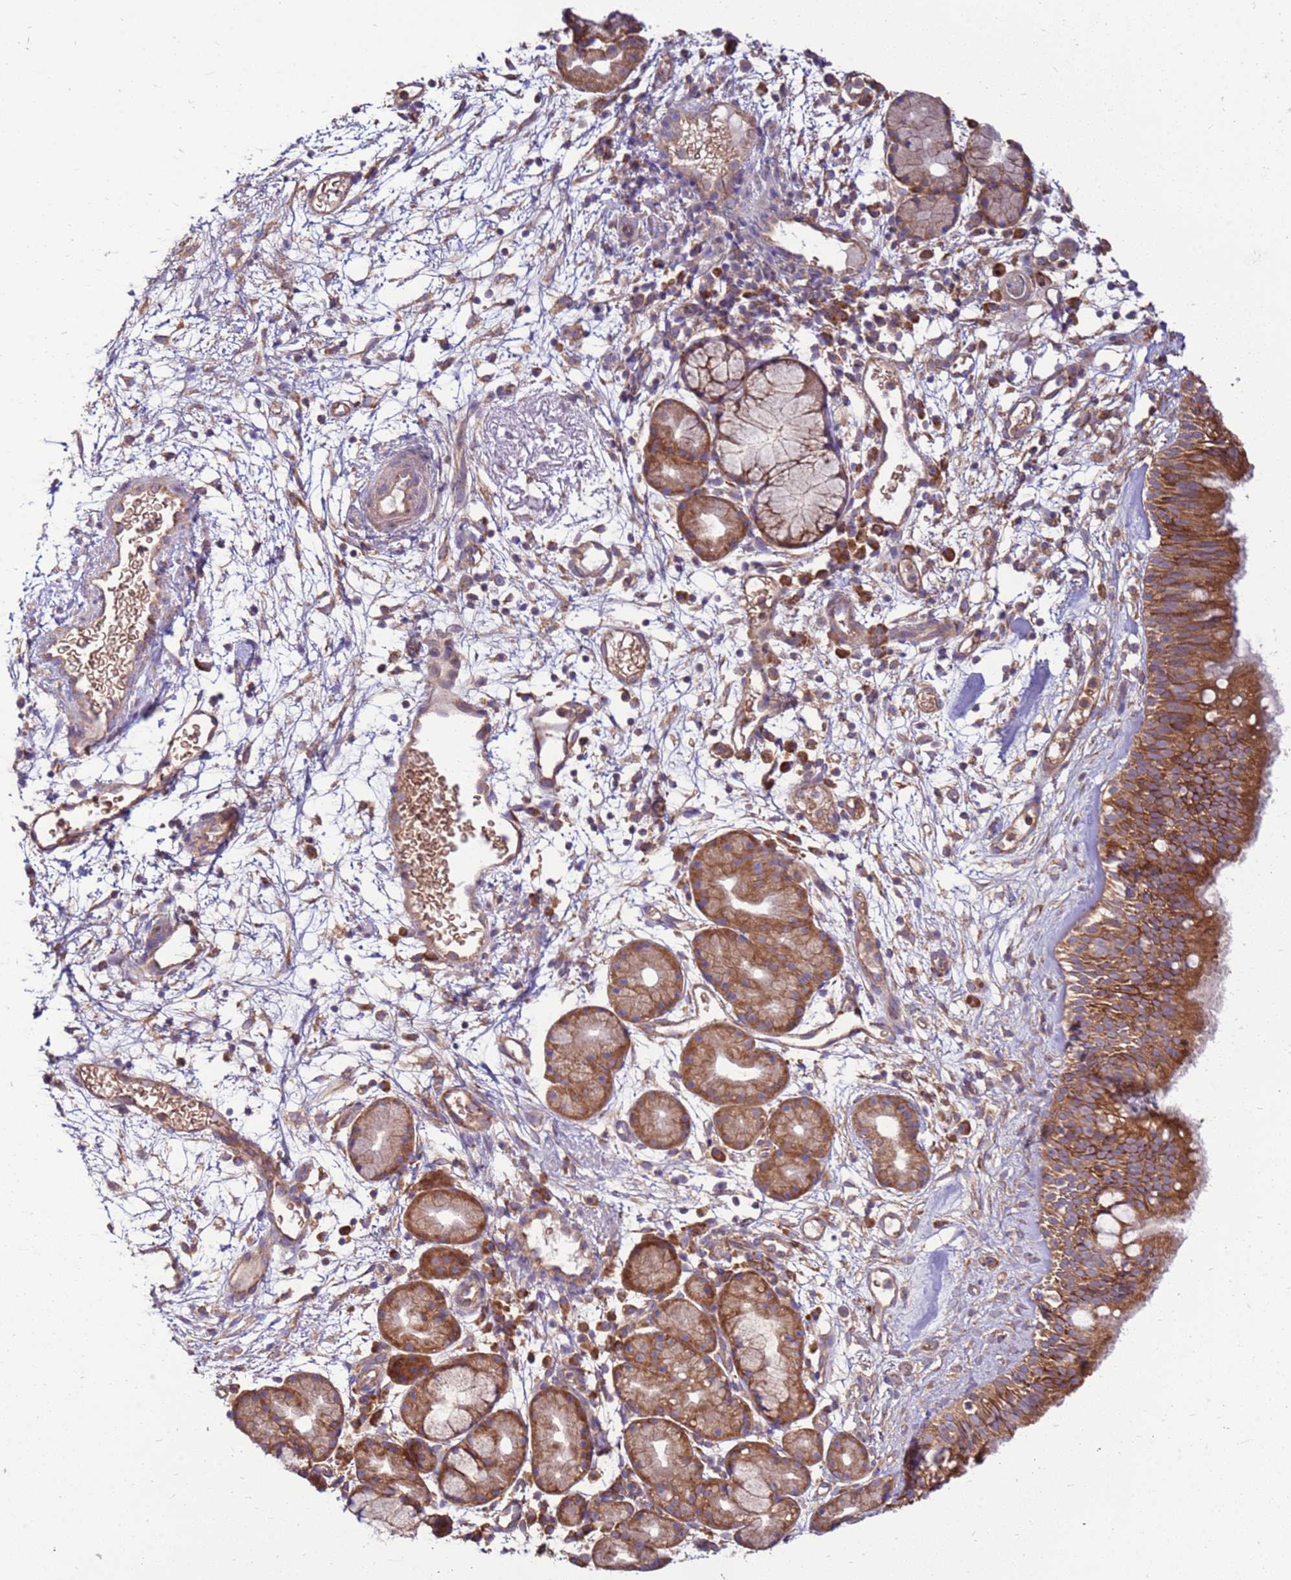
{"staining": {"intensity": "moderate", "quantity": ">75%", "location": "cytoplasmic/membranous"}, "tissue": "nasopharynx", "cell_type": "Respiratory epithelial cells", "image_type": "normal", "snomed": [{"axis": "morphology", "description": "Normal tissue, NOS"}, {"axis": "topography", "description": "Nasopharynx"}], "caption": "Immunohistochemistry (DAB) staining of normal nasopharynx exhibits moderate cytoplasmic/membranous protein positivity in about >75% of respiratory epithelial cells. The staining is performed using DAB brown chromogen to label protein expression. The nuclei are counter-stained blue using hematoxylin.", "gene": "SLC44A5", "patient": {"sex": "female", "age": 81}}